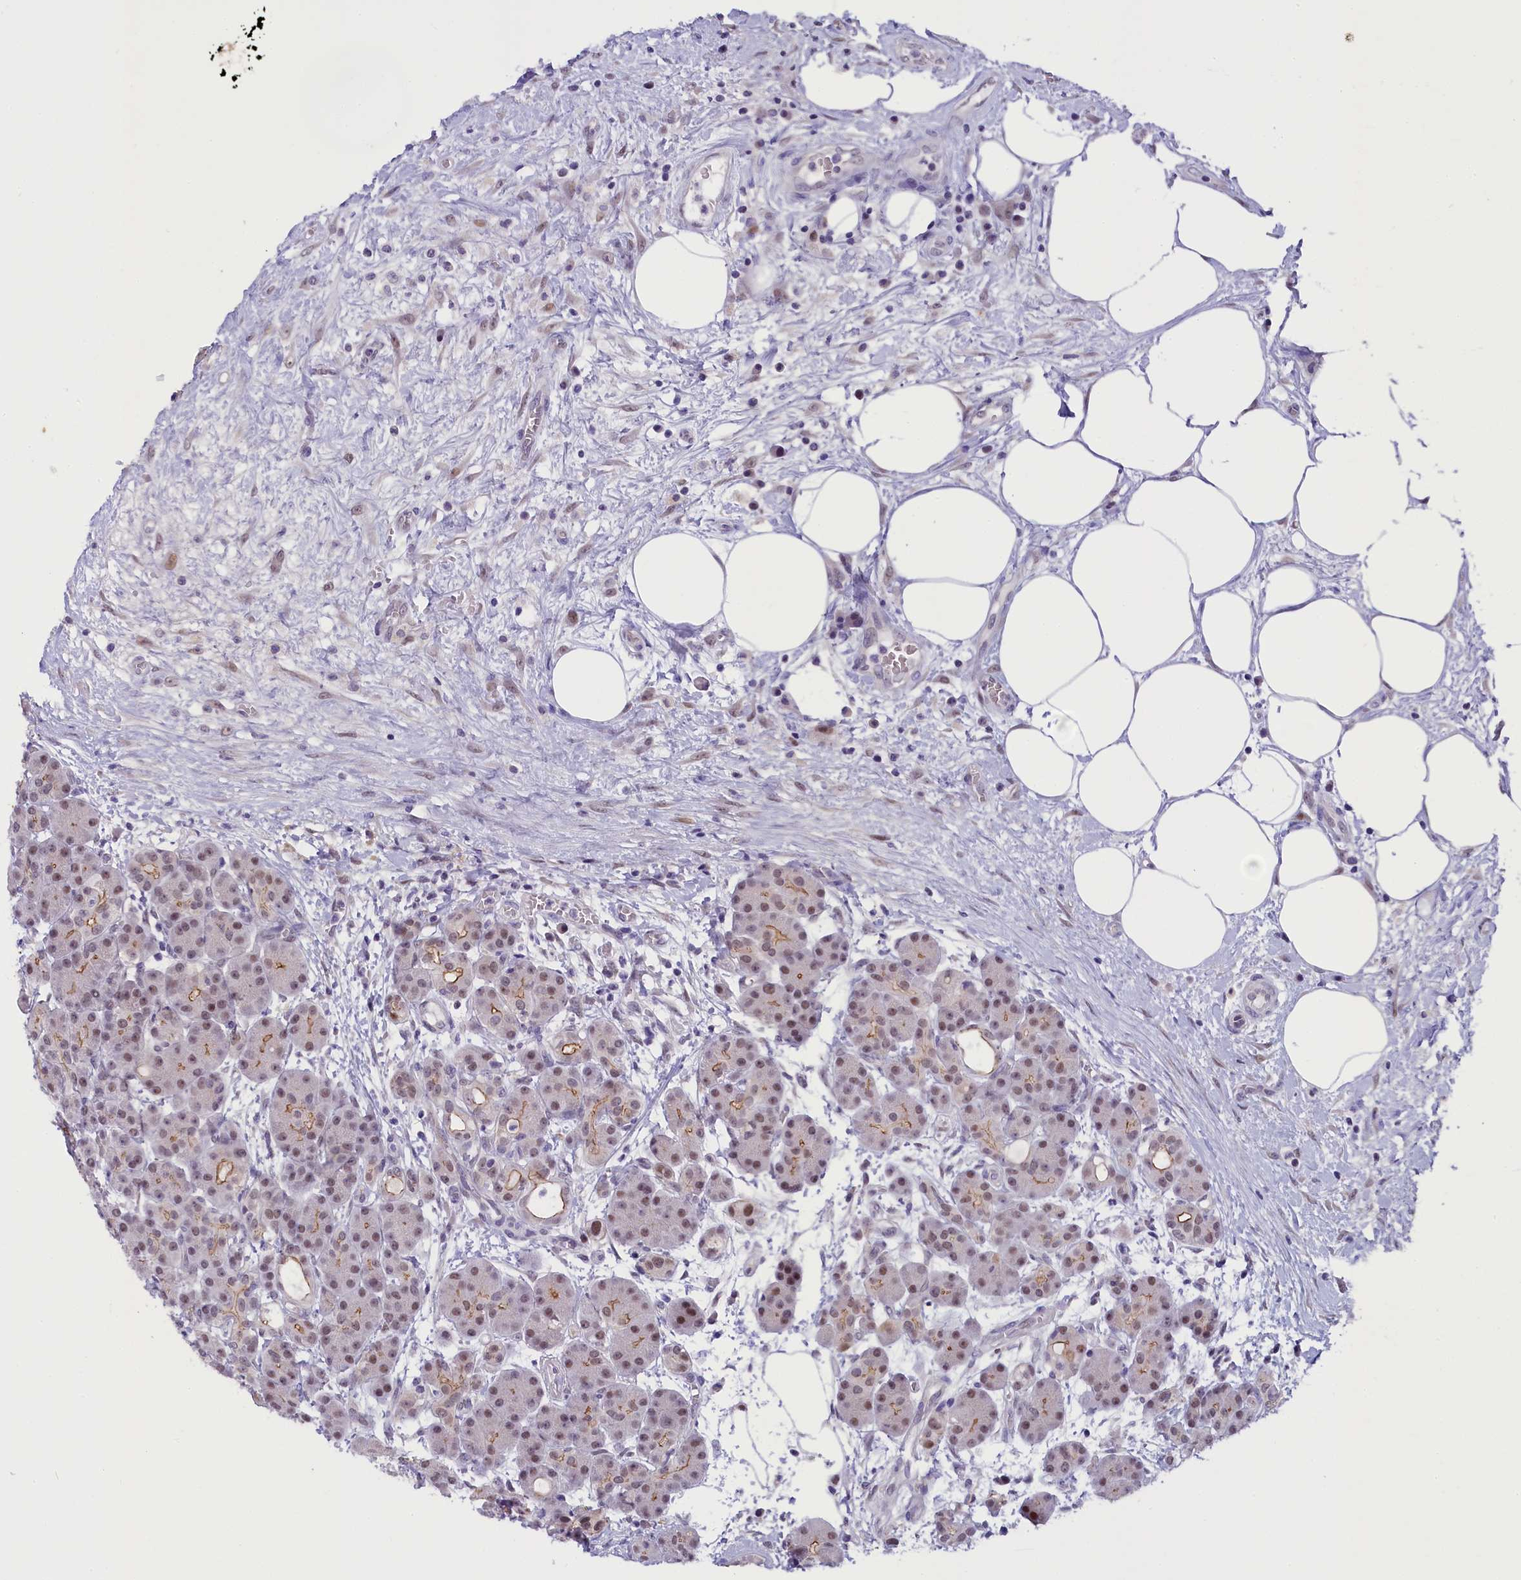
{"staining": {"intensity": "moderate", "quantity": "25%-75%", "location": "cytoplasmic/membranous,nuclear"}, "tissue": "pancreas", "cell_type": "Exocrine glandular cells", "image_type": "normal", "snomed": [{"axis": "morphology", "description": "Normal tissue, NOS"}, {"axis": "topography", "description": "Pancreas"}], "caption": "IHC (DAB) staining of benign human pancreas demonstrates moderate cytoplasmic/membranous,nuclear protein positivity in approximately 25%-75% of exocrine glandular cells. Using DAB (brown) and hematoxylin (blue) stains, captured at high magnification using brightfield microscopy.", "gene": "OSGEP", "patient": {"sex": "male", "age": 63}}